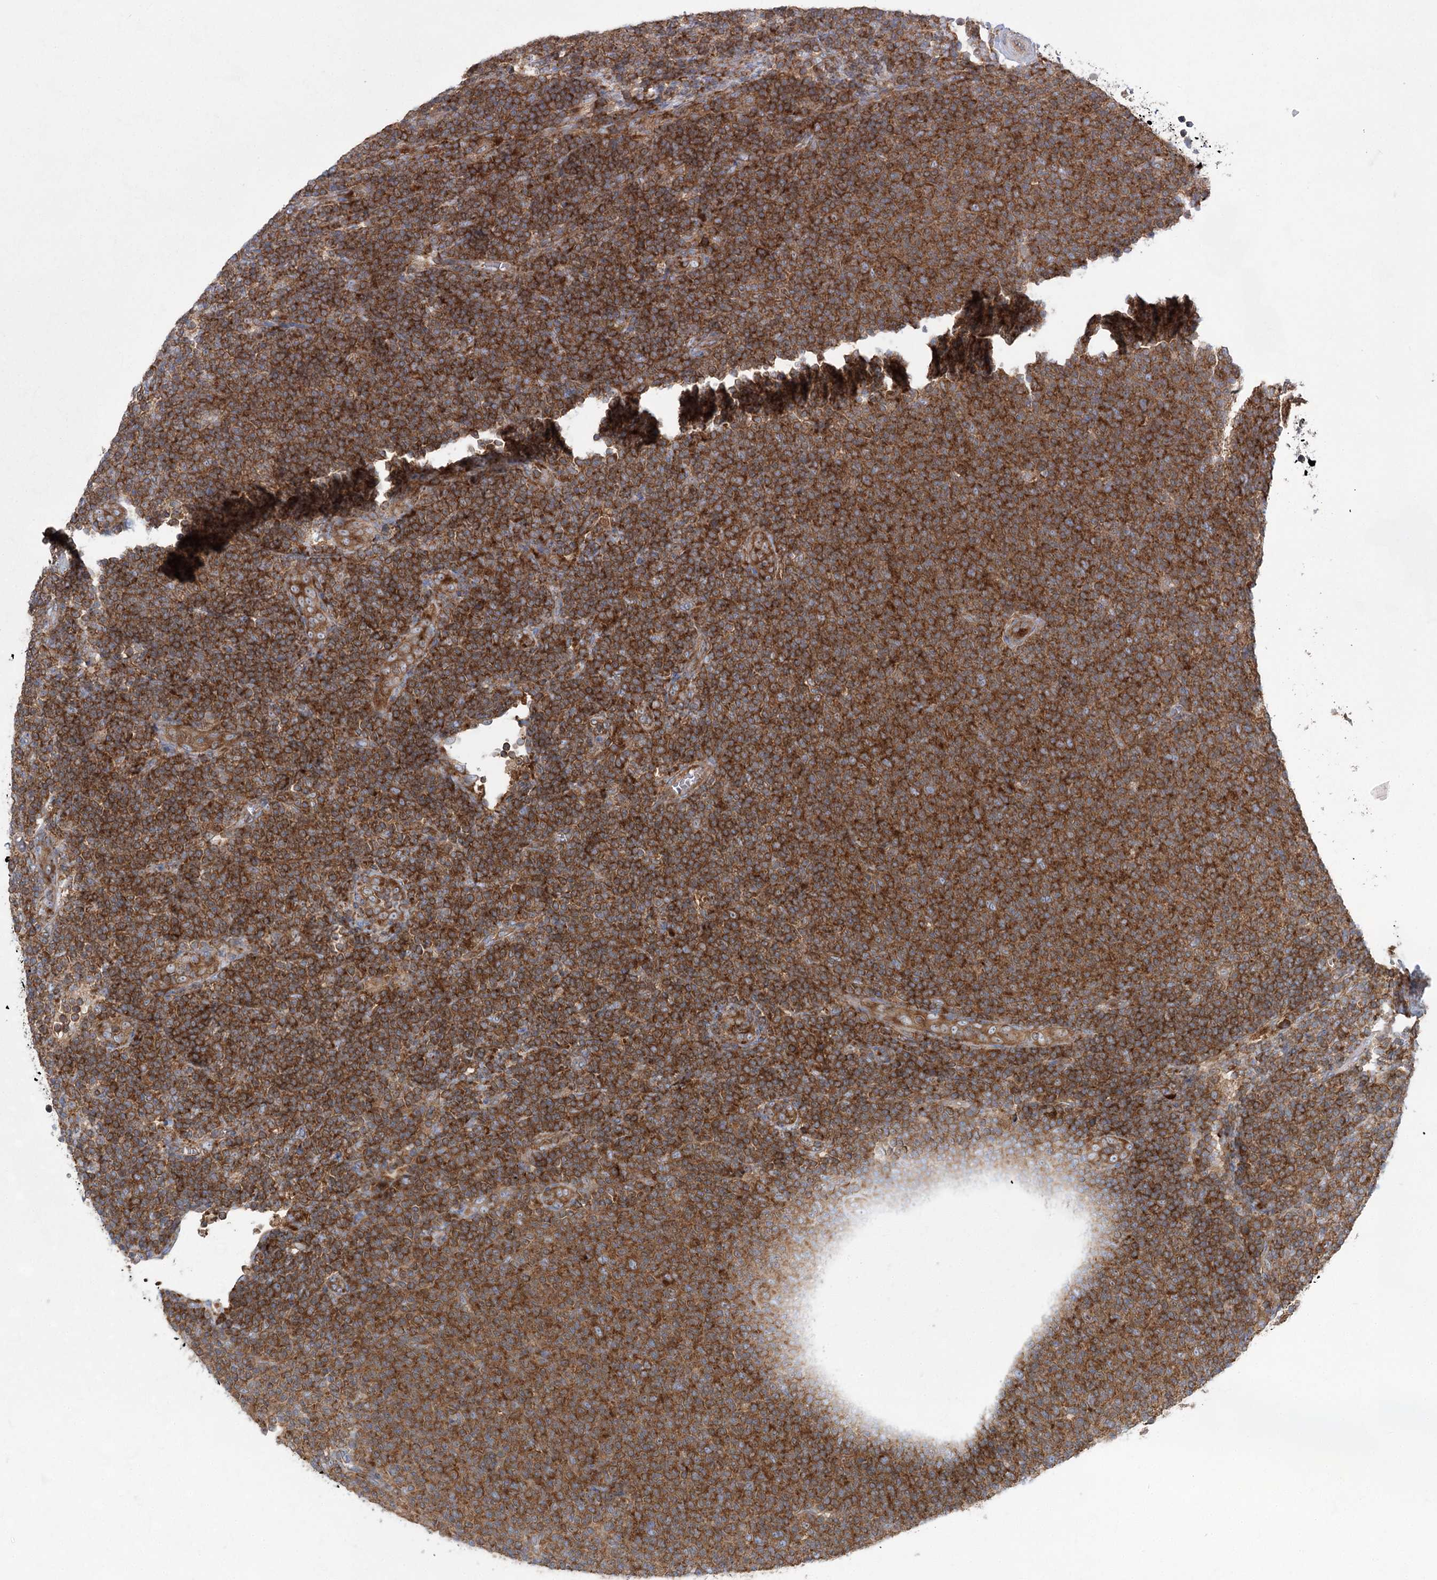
{"staining": {"intensity": "strong", "quantity": ">75%", "location": "cytoplasmic/membranous"}, "tissue": "lymphoma", "cell_type": "Tumor cells", "image_type": "cancer", "snomed": [{"axis": "morphology", "description": "Malignant lymphoma, non-Hodgkin's type, Low grade"}, {"axis": "topography", "description": "Lymph node"}], "caption": "This is a micrograph of IHC staining of low-grade malignant lymphoma, non-Hodgkin's type, which shows strong expression in the cytoplasmic/membranous of tumor cells.", "gene": "EIF3A", "patient": {"sex": "male", "age": 66}}